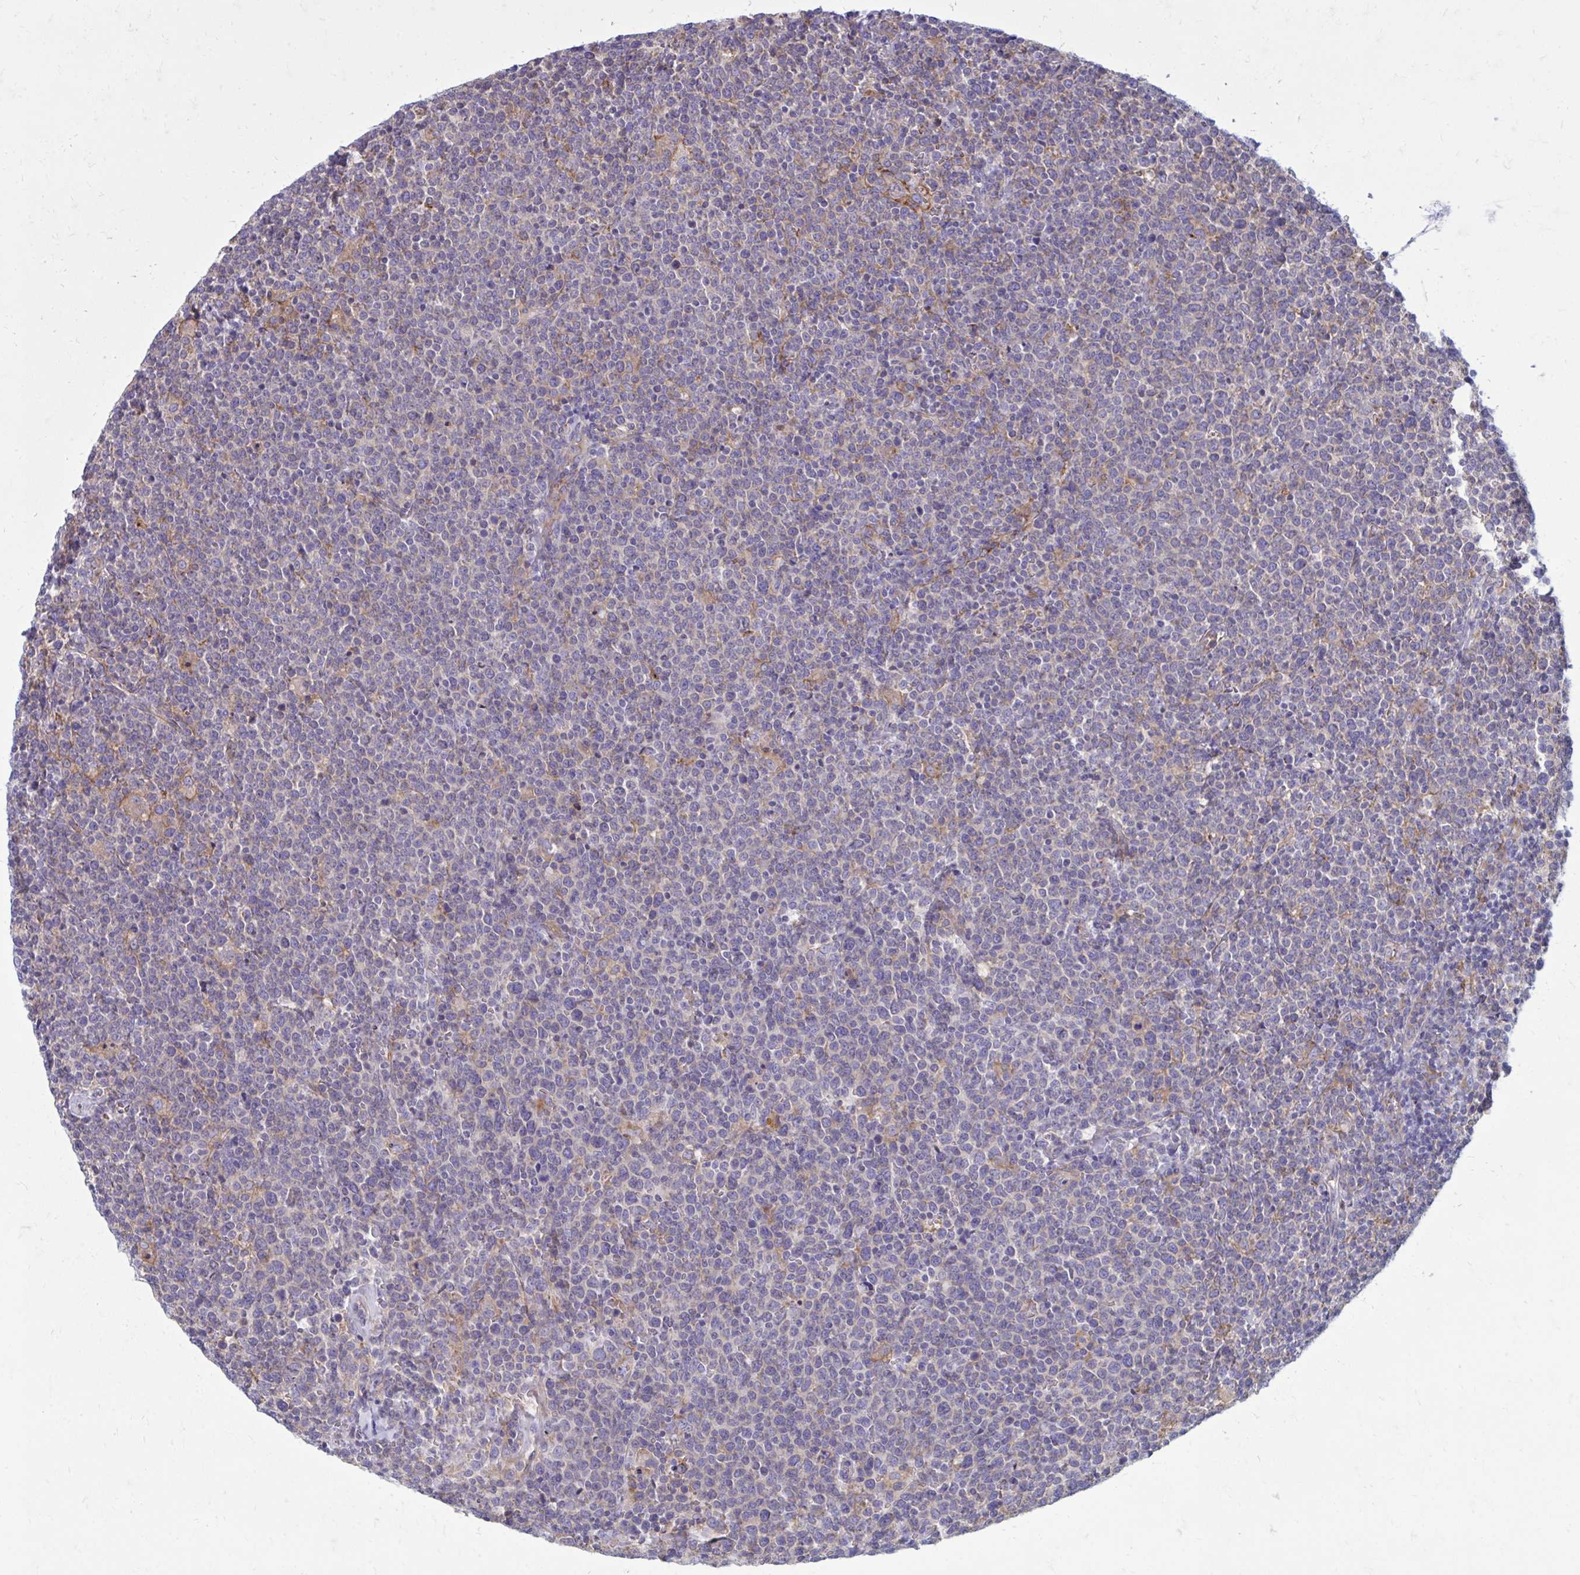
{"staining": {"intensity": "negative", "quantity": "none", "location": "none"}, "tissue": "lymphoma", "cell_type": "Tumor cells", "image_type": "cancer", "snomed": [{"axis": "morphology", "description": "Malignant lymphoma, non-Hodgkin's type, High grade"}, {"axis": "topography", "description": "Lymph node"}], "caption": "A micrograph of malignant lymphoma, non-Hodgkin's type (high-grade) stained for a protein shows no brown staining in tumor cells.", "gene": "CLTA", "patient": {"sex": "male", "age": 61}}